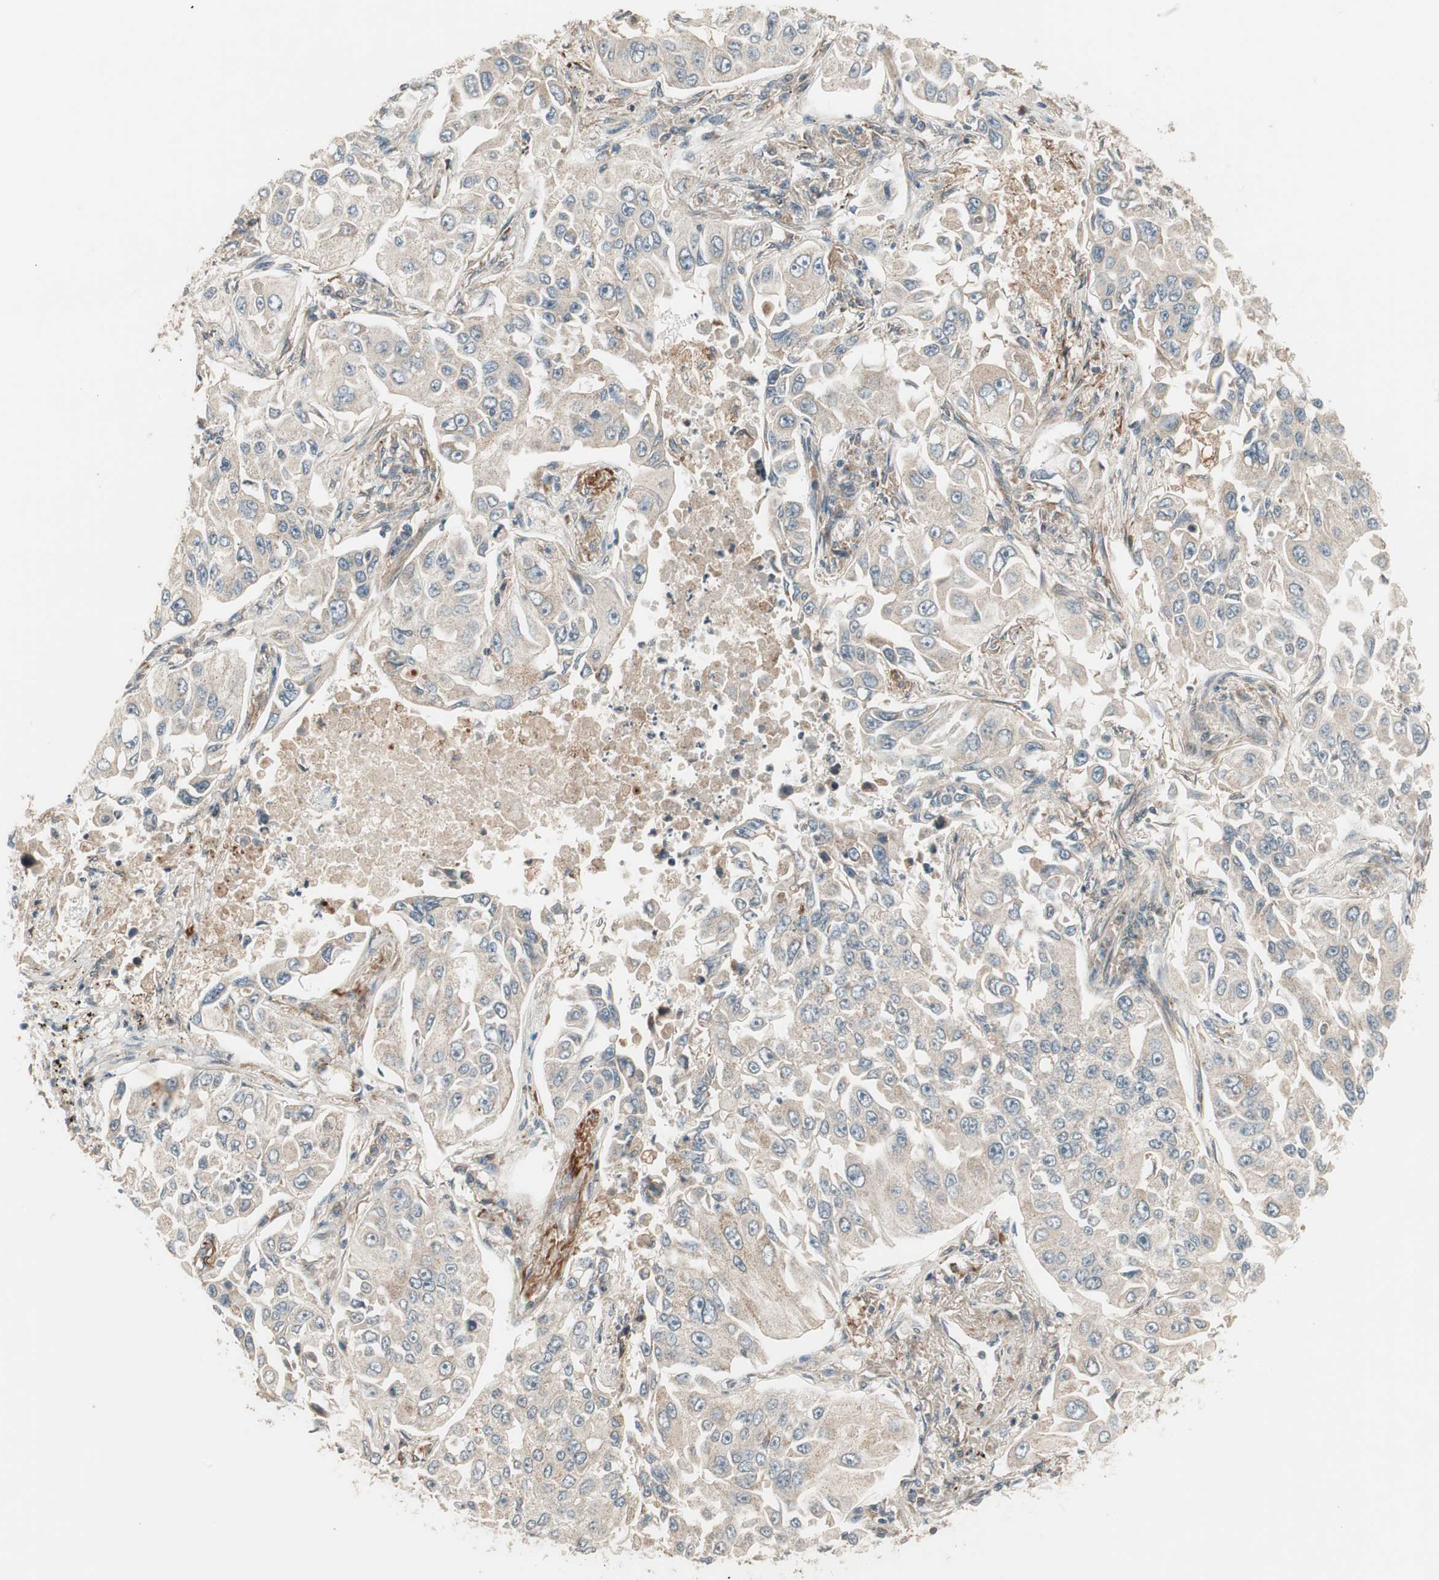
{"staining": {"intensity": "weak", "quantity": ">75%", "location": "cytoplasmic/membranous"}, "tissue": "lung cancer", "cell_type": "Tumor cells", "image_type": "cancer", "snomed": [{"axis": "morphology", "description": "Adenocarcinoma, NOS"}, {"axis": "topography", "description": "Lung"}], "caption": "Protein positivity by IHC shows weak cytoplasmic/membranous positivity in approximately >75% of tumor cells in adenocarcinoma (lung).", "gene": "SFRP1", "patient": {"sex": "male", "age": 84}}